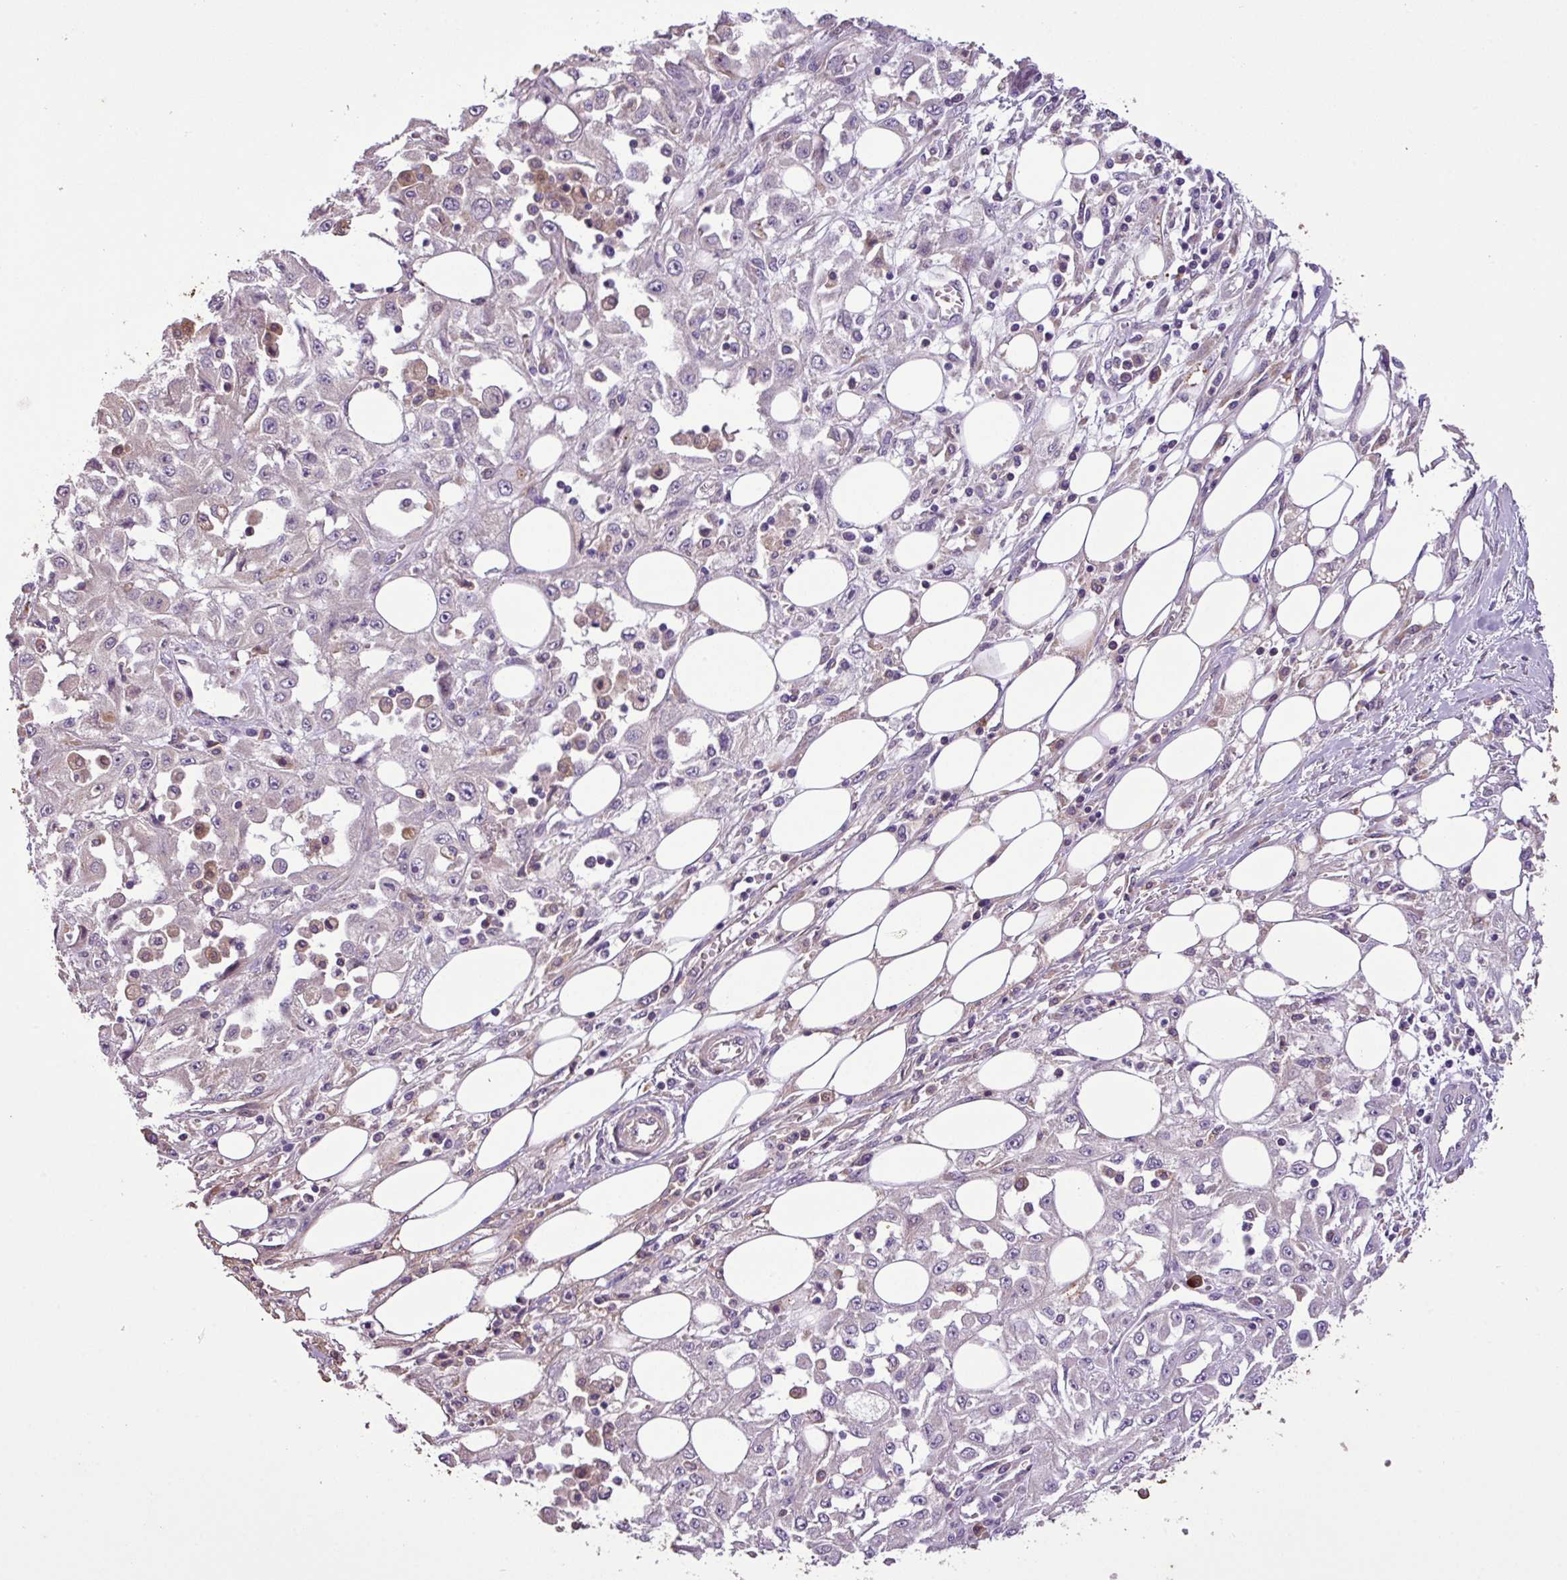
{"staining": {"intensity": "negative", "quantity": "none", "location": "none"}, "tissue": "skin cancer", "cell_type": "Tumor cells", "image_type": "cancer", "snomed": [{"axis": "morphology", "description": "Squamous cell carcinoma, NOS"}, {"axis": "morphology", "description": "Squamous cell carcinoma, metastatic, NOS"}, {"axis": "topography", "description": "Skin"}, {"axis": "topography", "description": "Lymph node"}], "caption": "This is an immunohistochemistry histopathology image of human squamous cell carcinoma (skin). There is no positivity in tumor cells.", "gene": "ZNF266", "patient": {"sex": "male", "age": 75}}